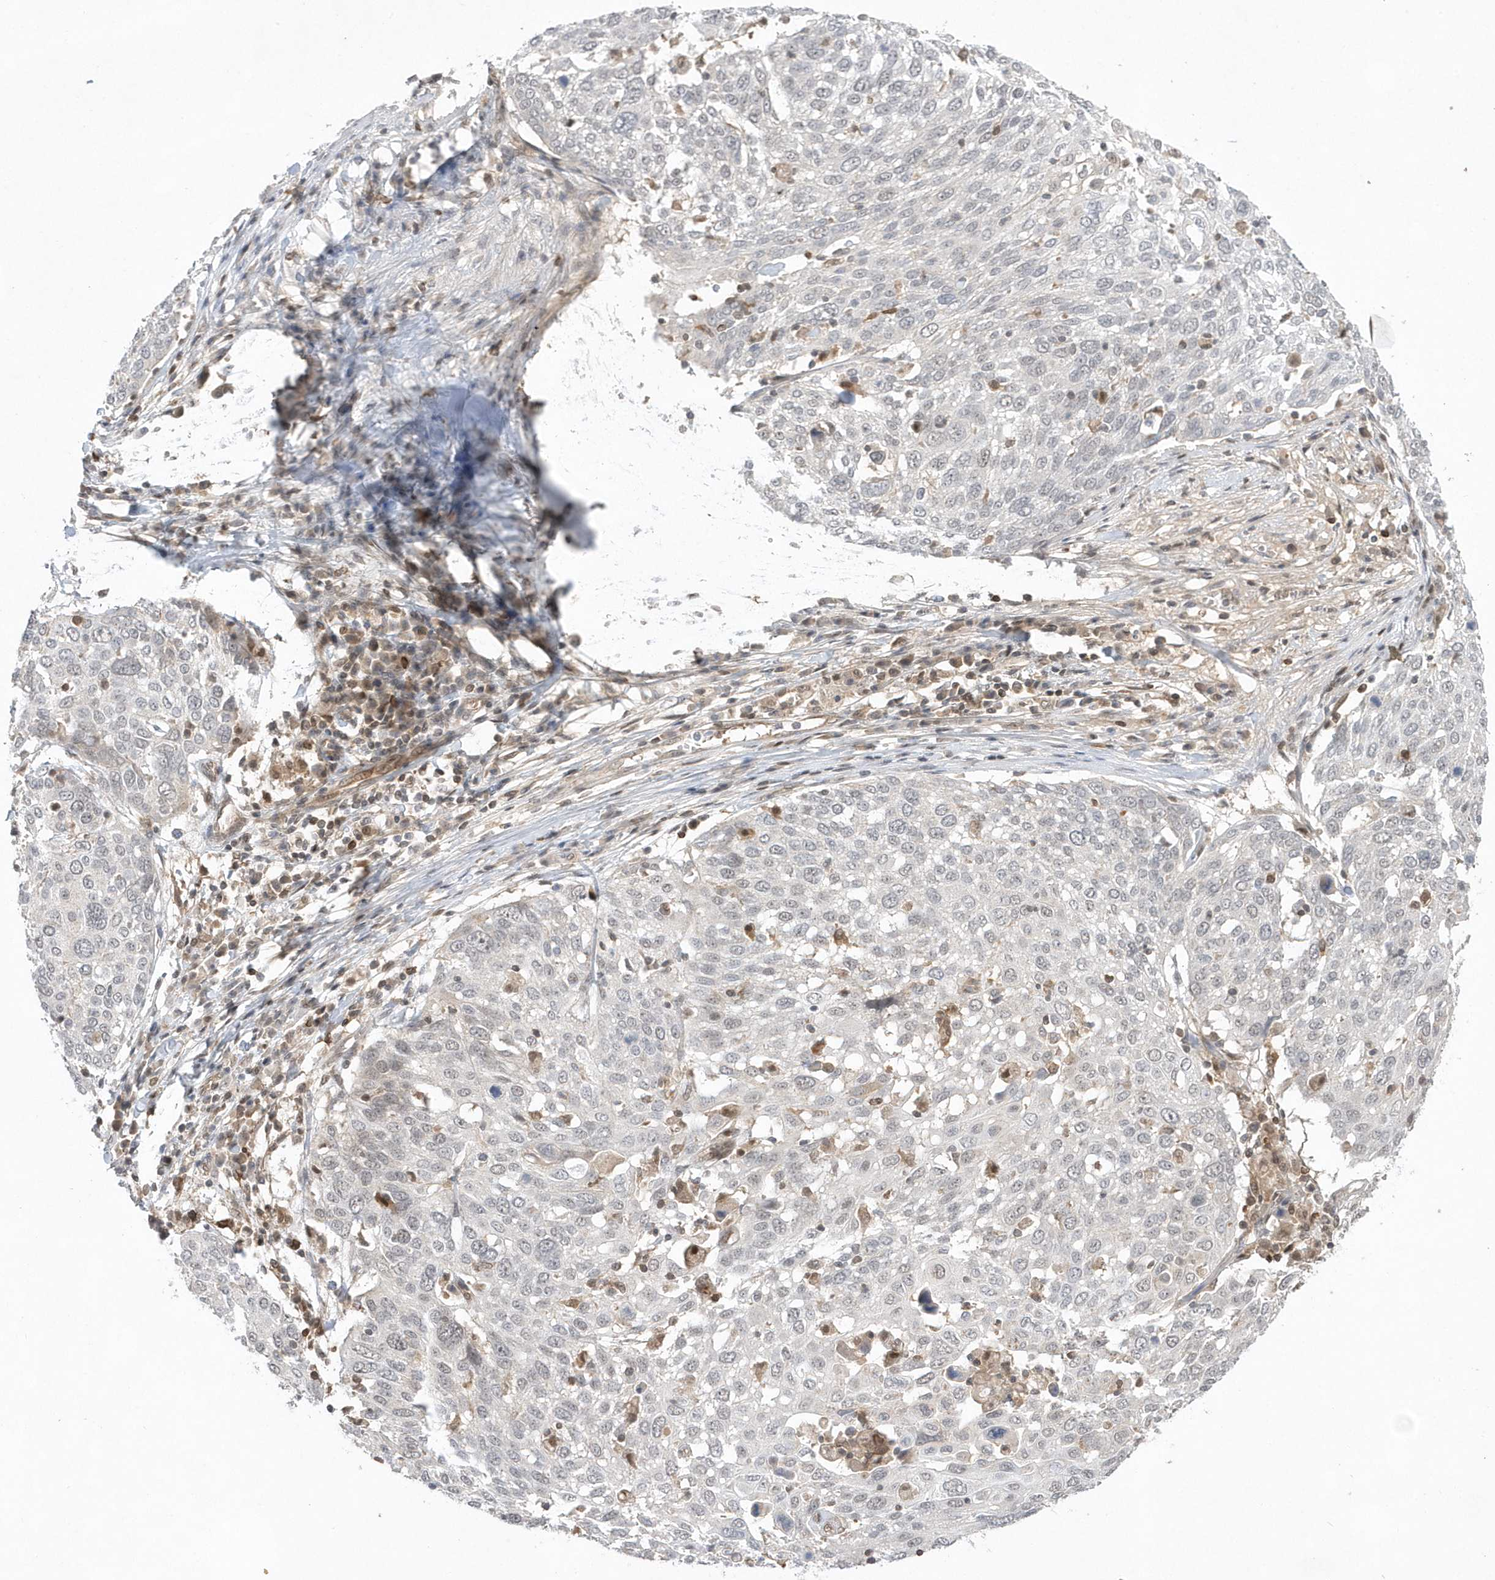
{"staining": {"intensity": "weak", "quantity": "<25%", "location": "nuclear"}, "tissue": "lung cancer", "cell_type": "Tumor cells", "image_type": "cancer", "snomed": [{"axis": "morphology", "description": "Squamous cell carcinoma, NOS"}, {"axis": "topography", "description": "Lung"}], "caption": "Immunohistochemical staining of lung squamous cell carcinoma demonstrates no significant expression in tumor cells.", "gene": "TMEM132B", "patient": {"sex": "male", "age": 65}}